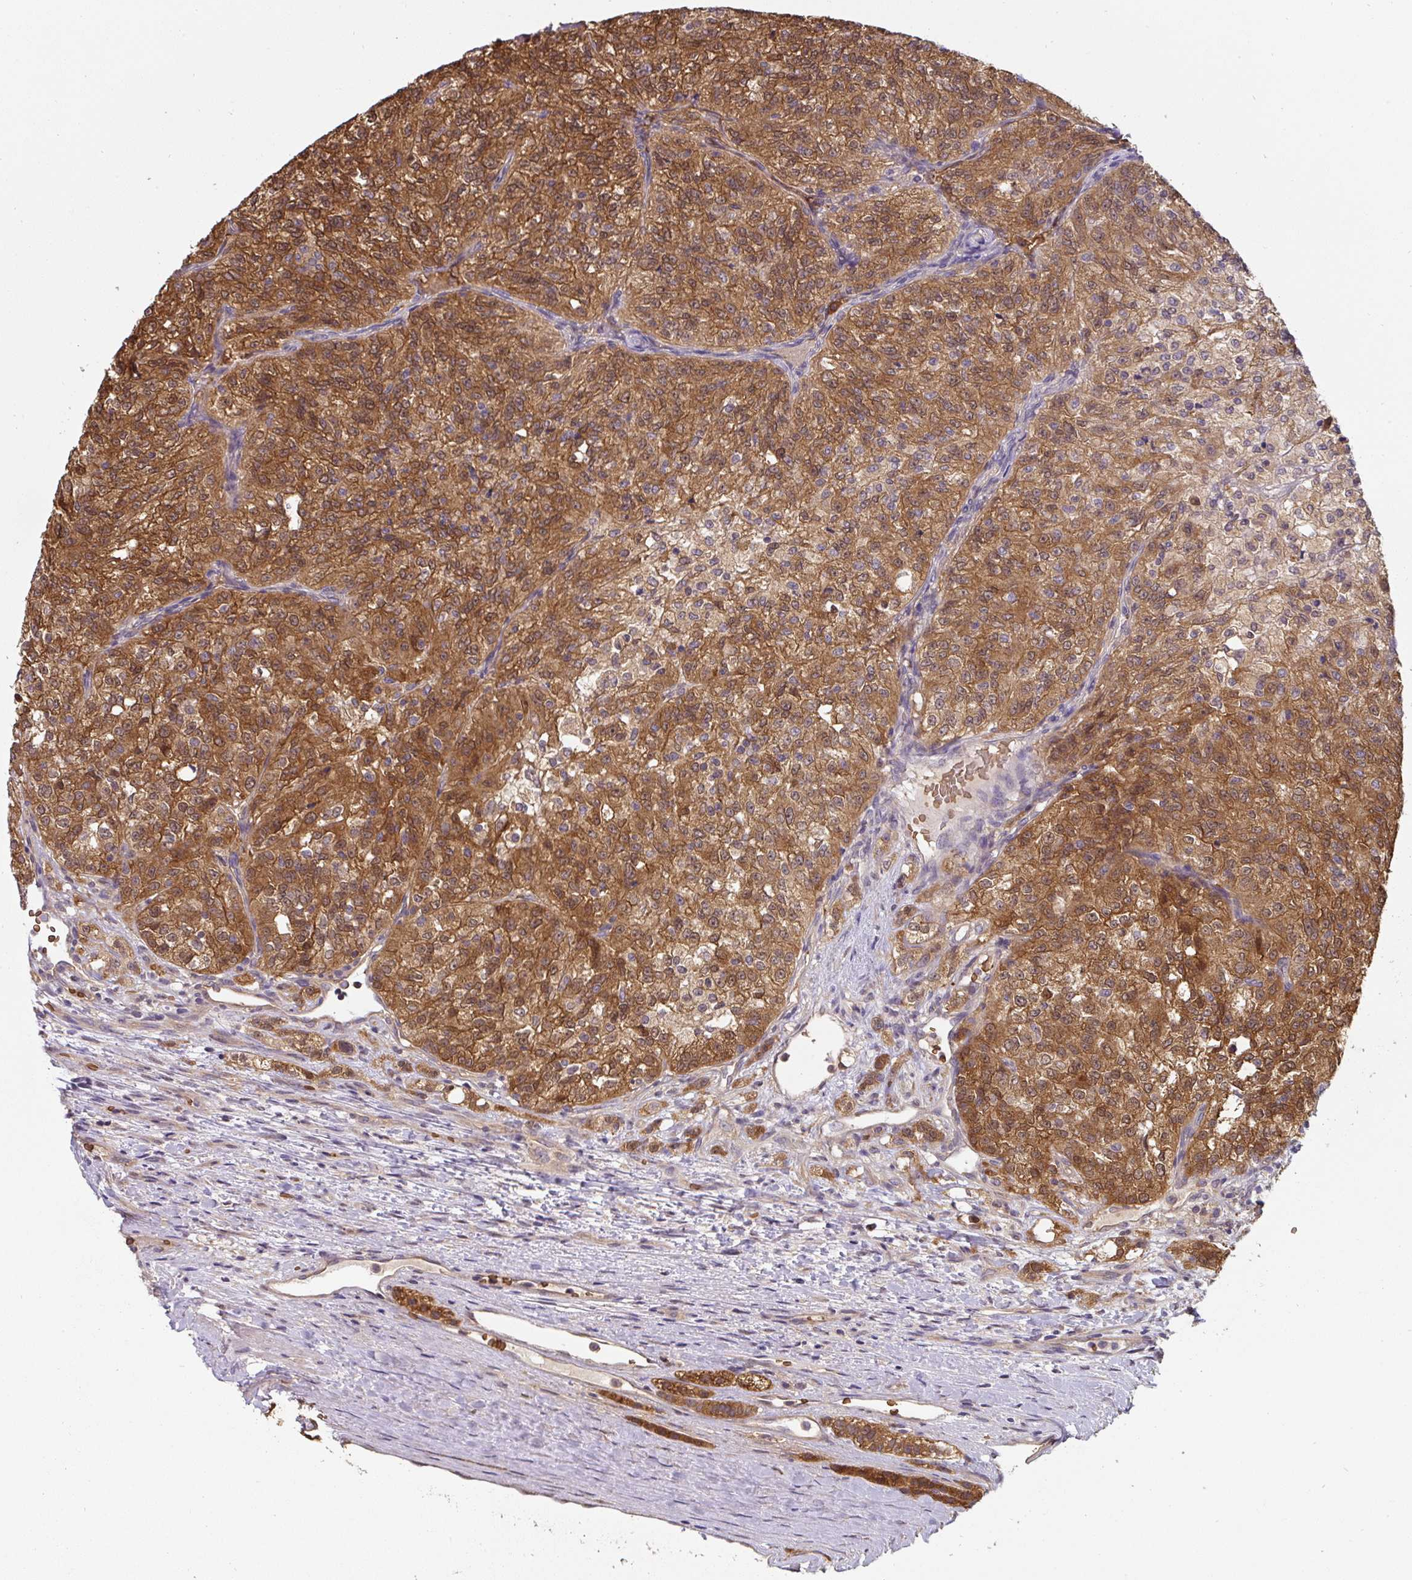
{"staining": {"intensity": "strong", "quantity": ">75%", "location": "cytoplasmic/membranous"}, "tissue": "renal cancer", "cell_type": "Tumor cells", "image_type": "cancer", "snomed": [{"axis": "morphology", "description": "Adenocarcinoma, NOS"}, {"axis": "topography", "description": "Kidney"}], "caption": "The histopathology image displays immunohistochemical staining of adenocarcinoma (renal). There is strong cytoplasmic/membranous positivity is identified in approximately >75% of tumor cells. Nuclei are stained in blue.", "gene": "ST13", "patient": {"sex": "female", "age": 63}}